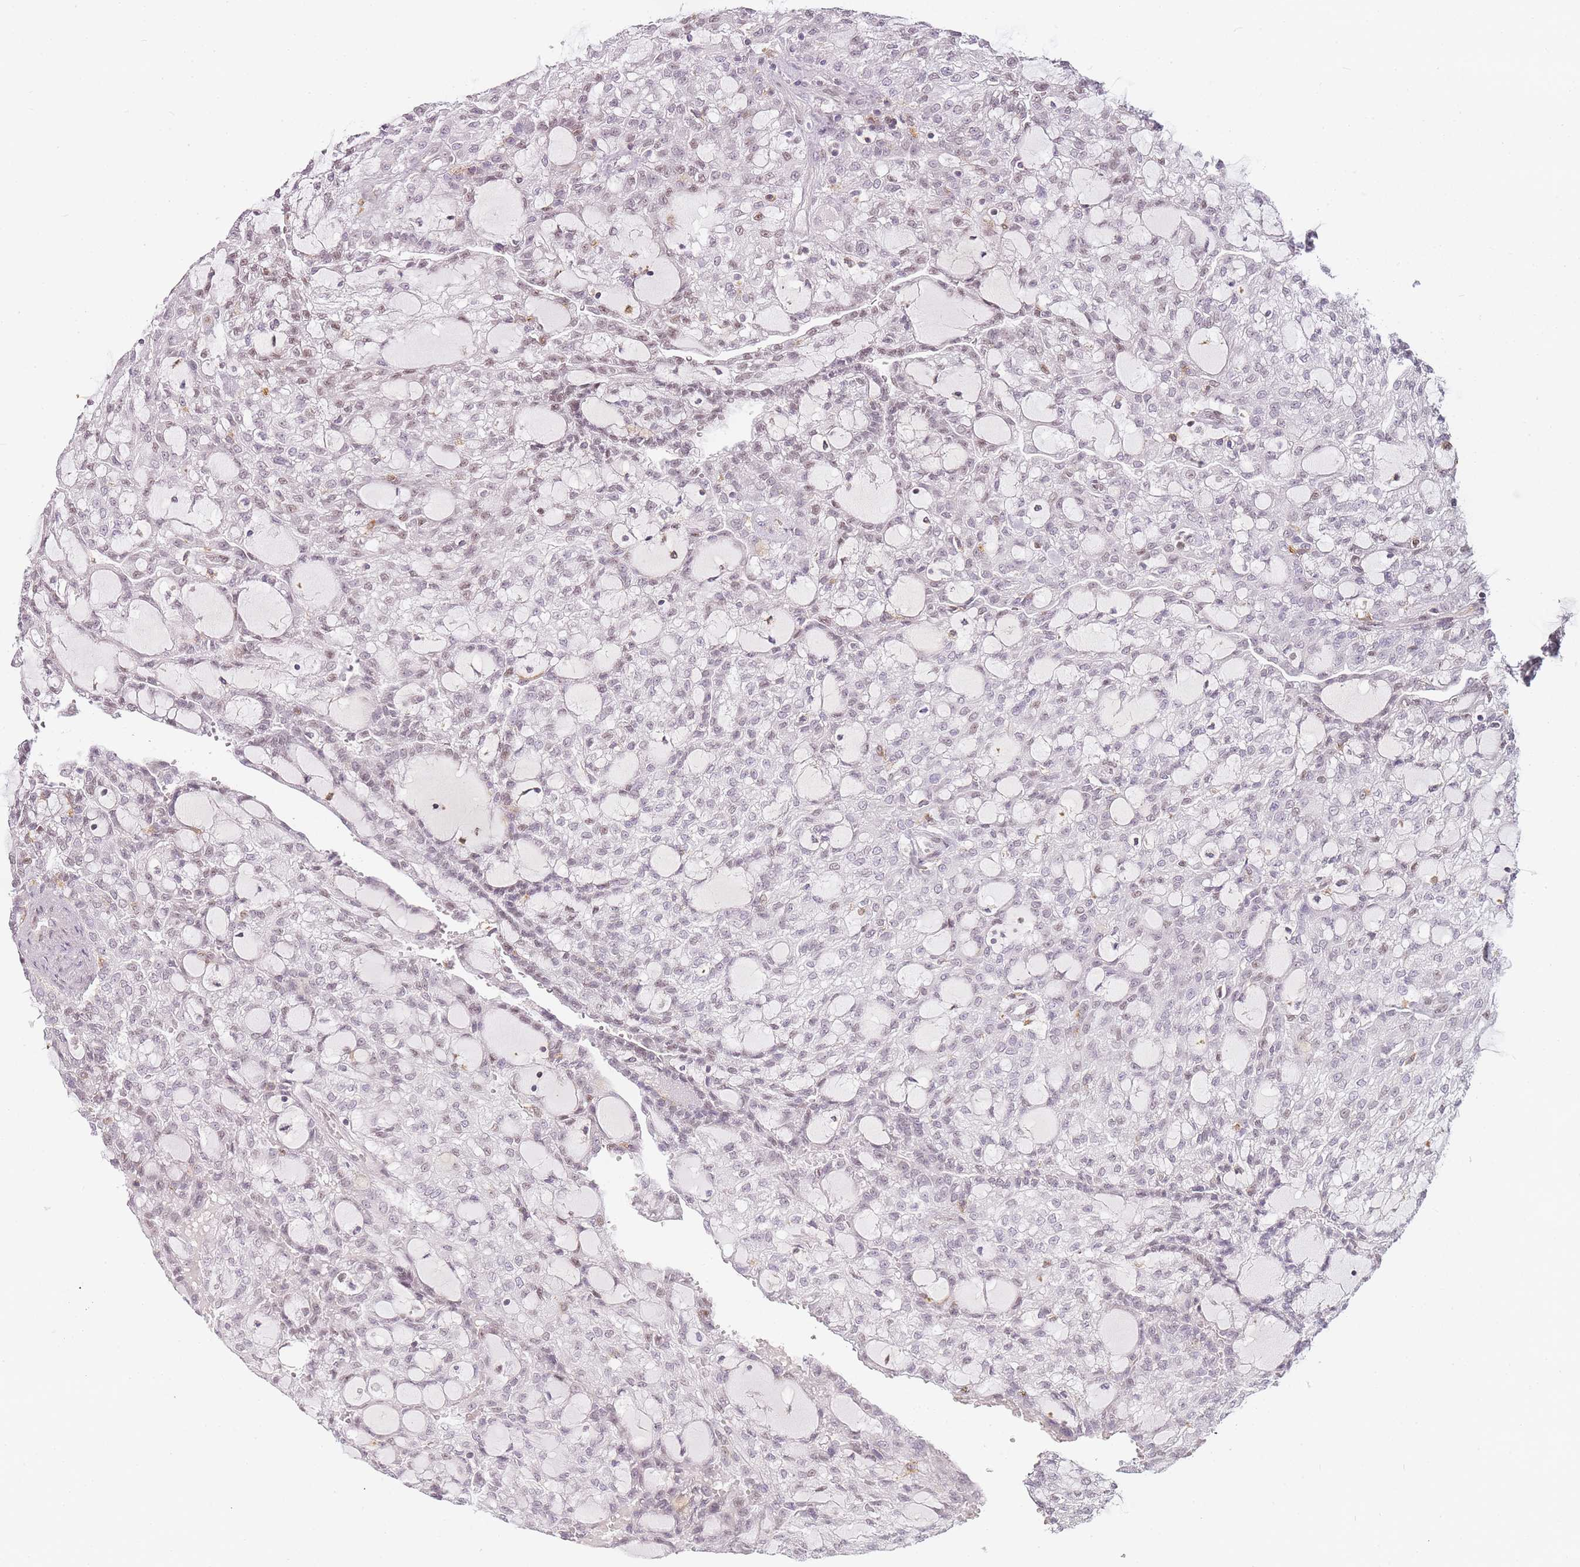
{"staining": {"intensity": "weak", "quantity": "<25%", "location": "nuclear"}, "tissue": "renal cancer", "cell_type": "Tumor cells", "image_type": "cancer", "snomed": [{"axis": "morphology", "description": "Adenocarcinoma, NOS"}, {"axis": "topography", "description": "Kidney"}], "caption": "Micrograph shows no significant protein expression in tumor cells of adenocarcinoma (renal).", "gene": "JAKMIP1", "patient": {"sex": "male", "age": 63}}